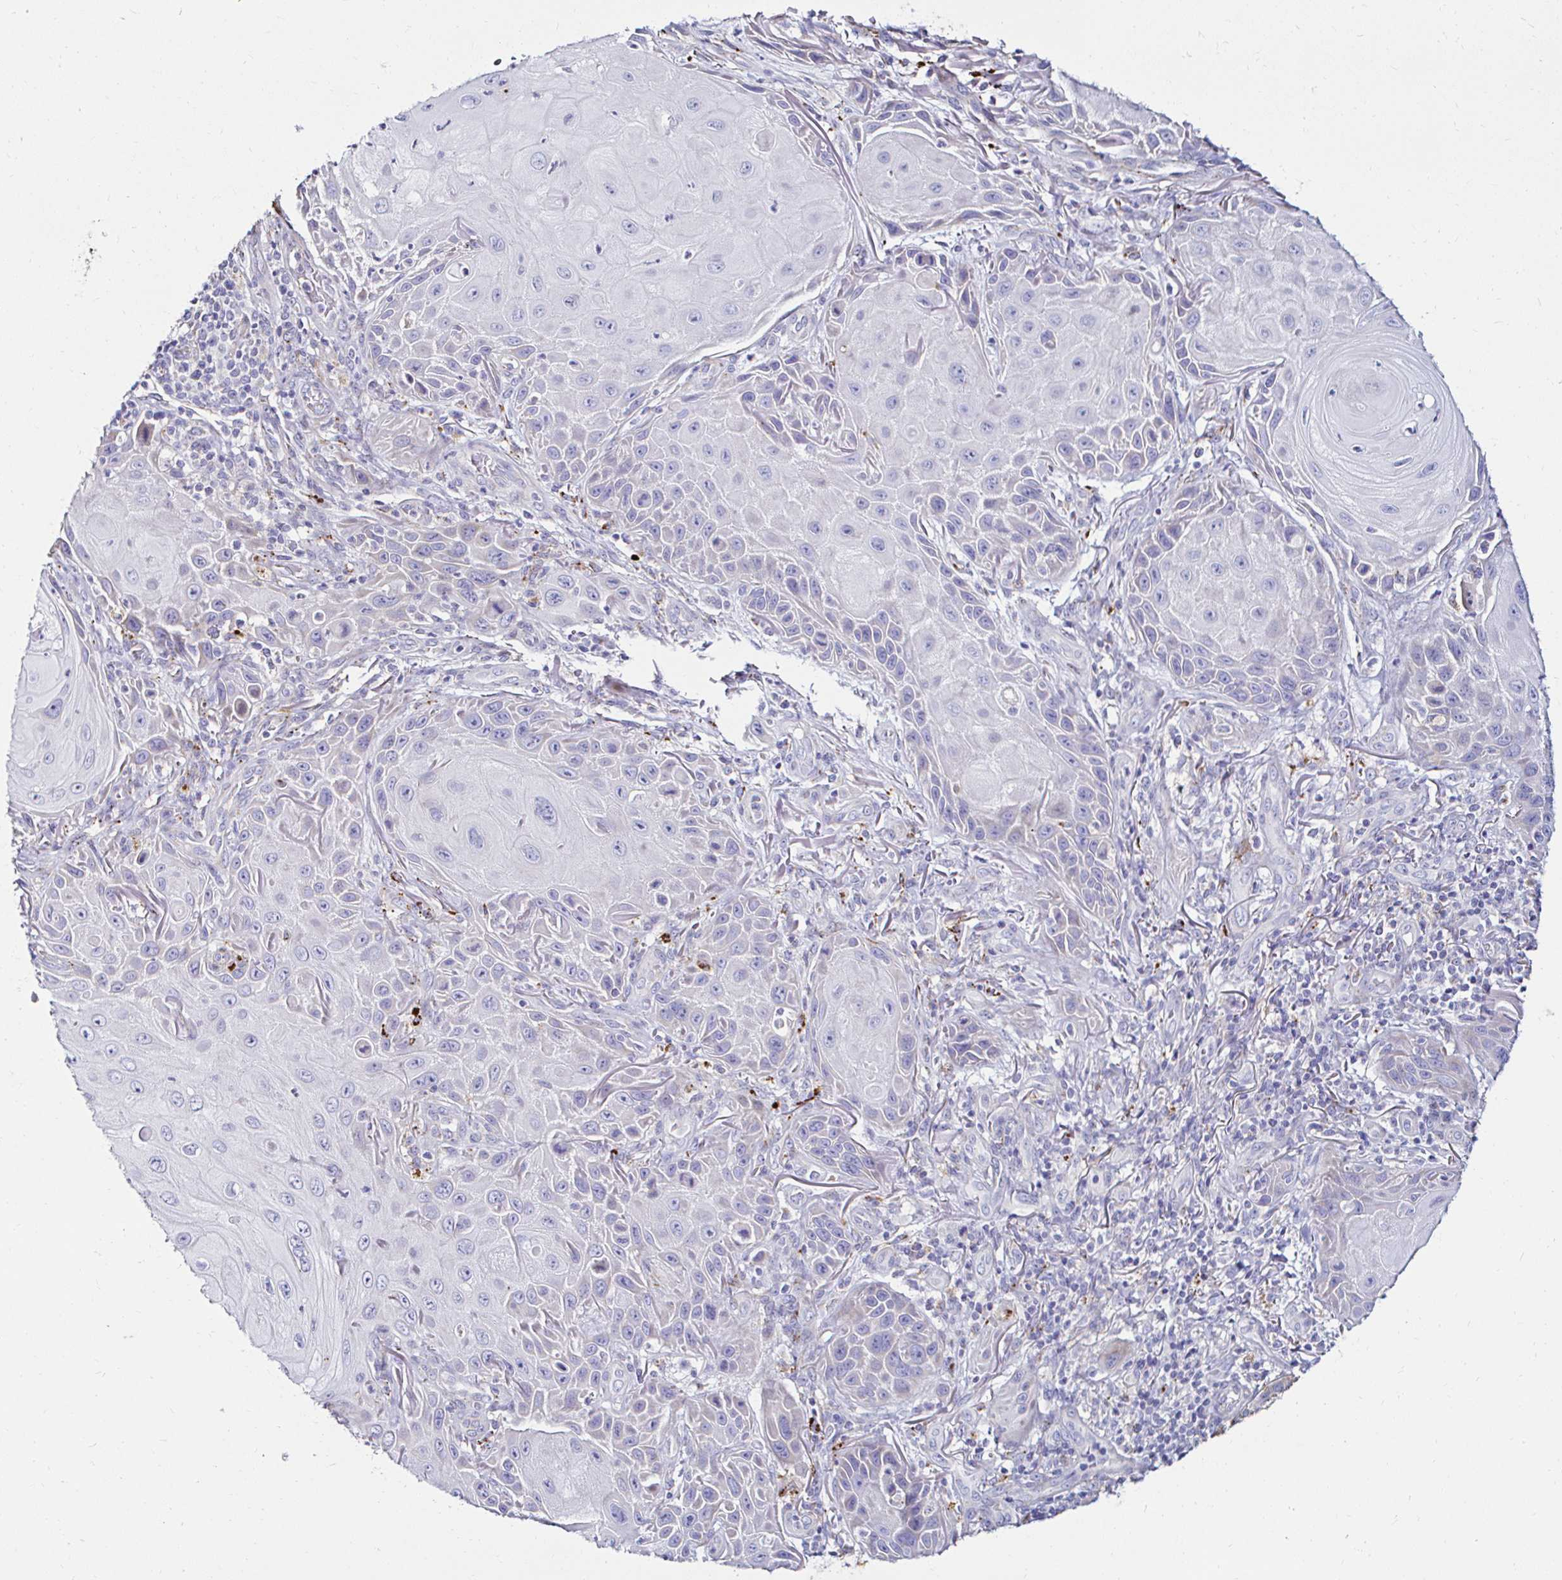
{"staining": {"intensity": "negative", "quantity": "none", "location": "none"}, "tissue": "skin cancer", "cell_type": "Tumor cells", "image_type": "cancer", "snomed": [{"axis": "morphology", "description": "Squamous cell carcinoma, NOS"}, {"axis": "topography", "description": "Skin"}], "caption": "This is an immunohistochemistry (IHC) histopathology image of skin squamous cell carcinoma. There is no staining in tumor cells.", "gene": "GALNS", "patient": {"sex": "female", "age": 94}}